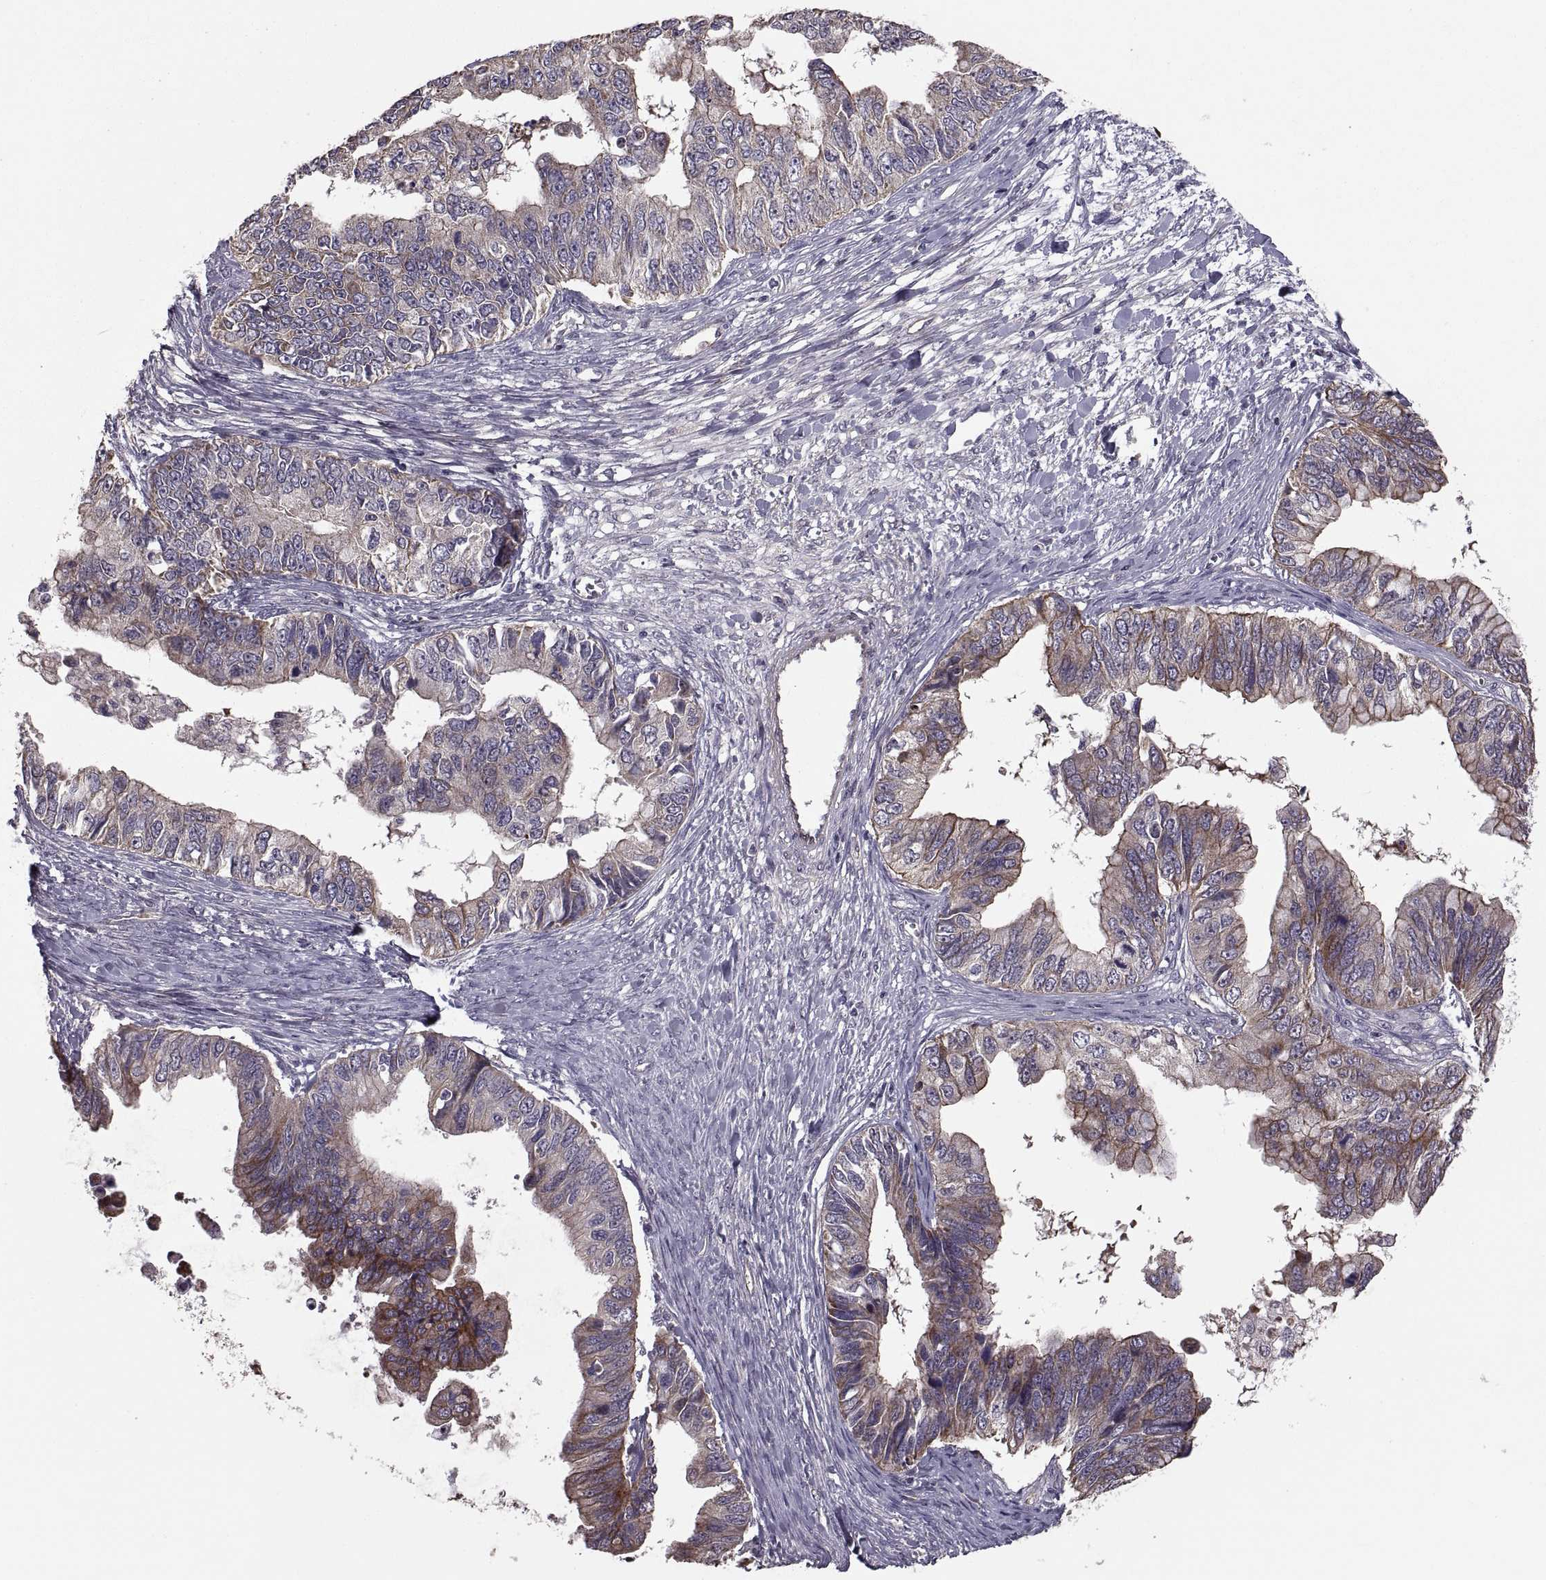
{"staining": {"intensity": "strong", "quantity": "<25%", "location": "cytoplasmic/membranous"}, "tissue": "ovarian cancer", "cell_type": "Tumor cells", "image_type": "cancer", "snomed": [{"axis": "morphology", "description": "Cystadenocarcinoma, mucinous, NOS"}, {"axis": "topography", "description": "Ovary"}], "caption": "Brown immunohistochemical staining in ovarian mucinous cystadenocarcinoma displays strong cytoplasmic/membranous expression in approximately <25% of tumor cells.", "gene": "PMM2", "patient": {"sex": "female", "age": 76}}